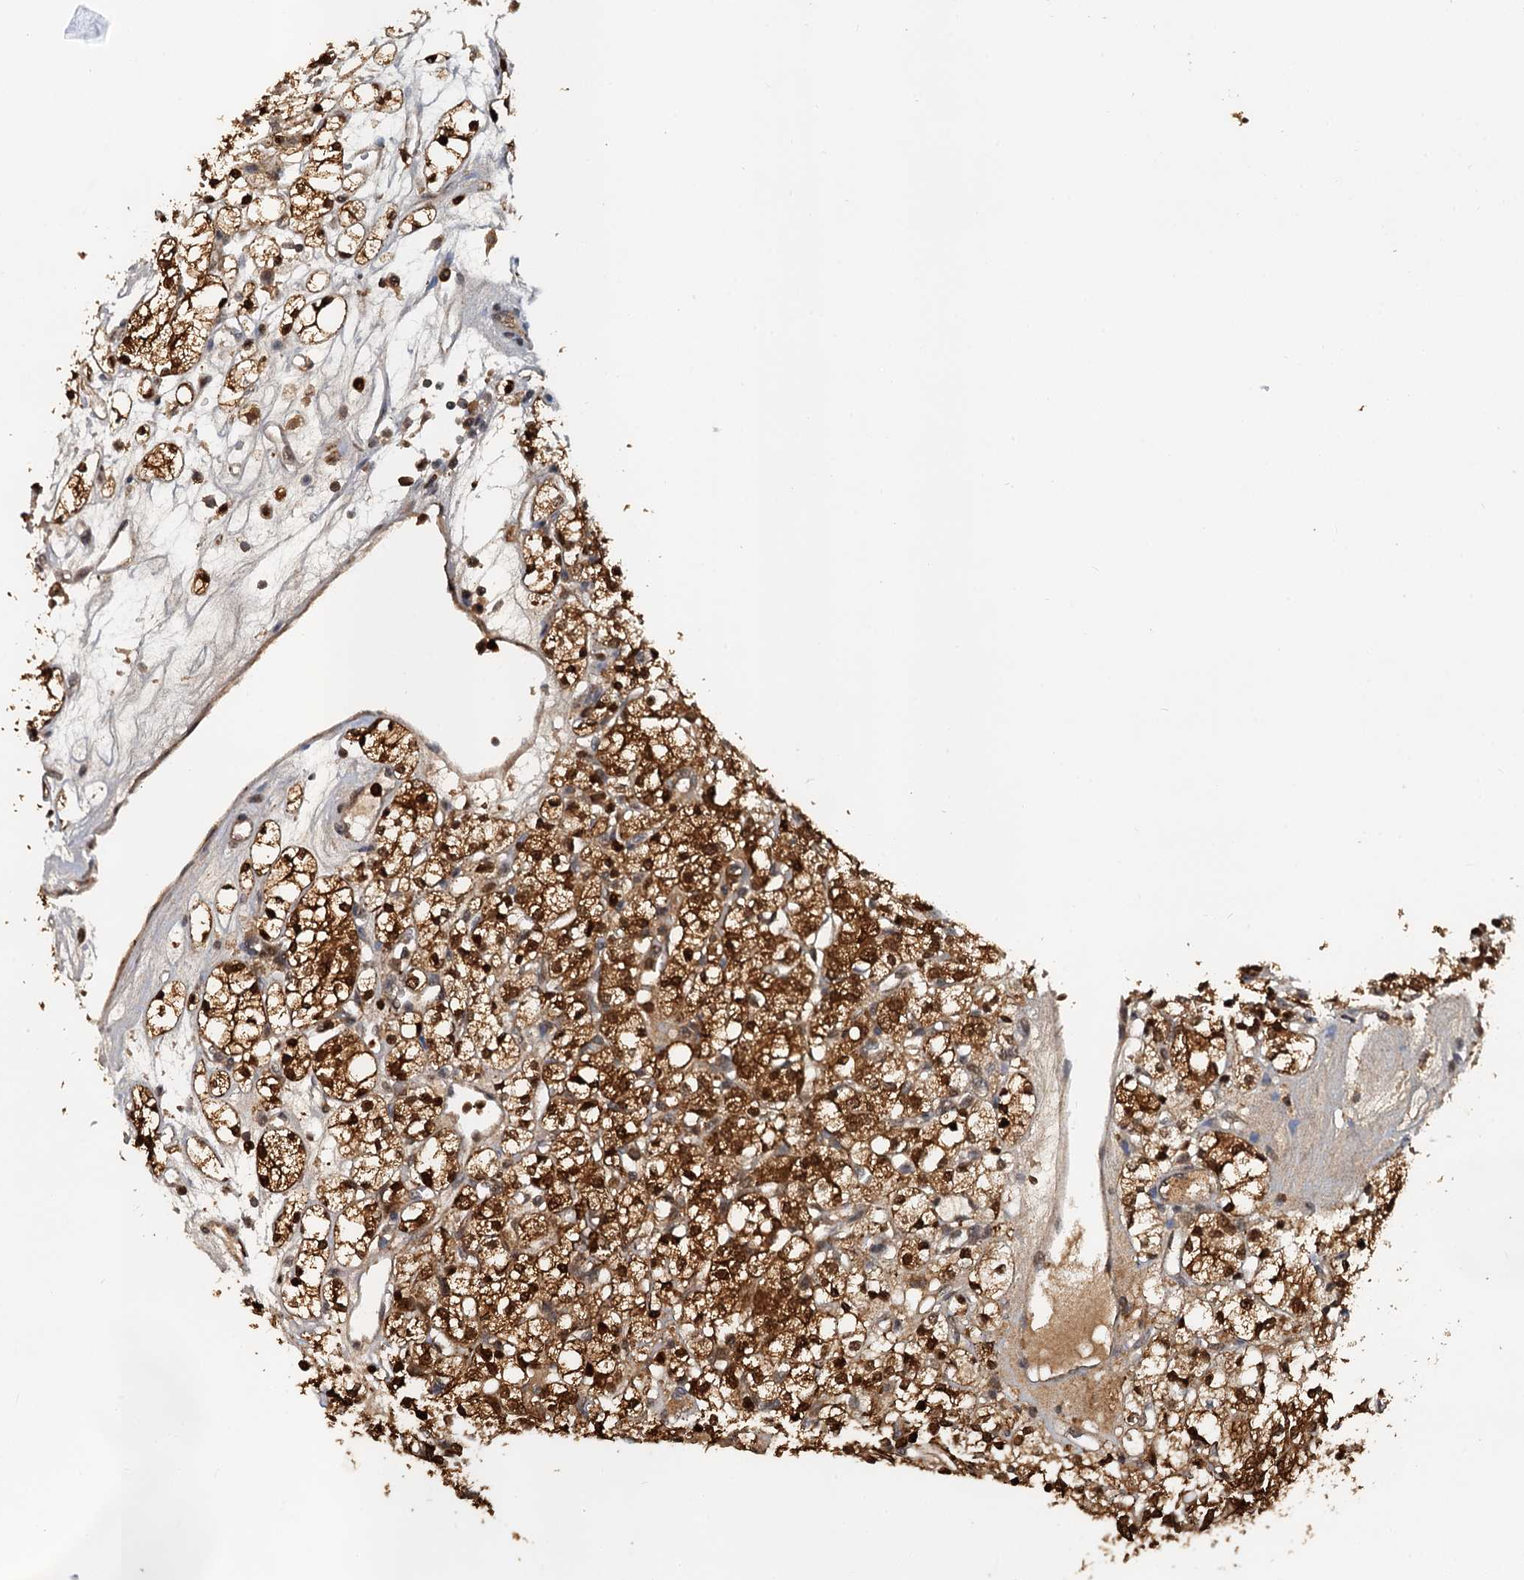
{"staining": {"intensity": "strong", "quantity": ">75%", "location": "cytoplasmic/membranous,nuclear"}, "tissue": "renal cancer", "cell_type": "Tumor cells", "image_type": "cancer", "snomed": [{"axis": "morphology", "description": "Adenocarcinoma, NOS"}, {"axis": "topography", "description": "Kidney"}], "caption": "Immunohistochemistry (IHC) staining of renal adenocarcinoma, which displays high levels of strong cytoplasmic/membranous and nuclear expression in approximately >75% of tumor cells indicating strong cytoplasmic/membranous and nuclear protein expression. The staining was performed using DAB (3,3'-diaminobenzidine) (brown) for protein detection and nuclei were counterstained in hematoxylin (blue).", "gene": "GPI", "patient": {"sex": "male", "age": 77}}